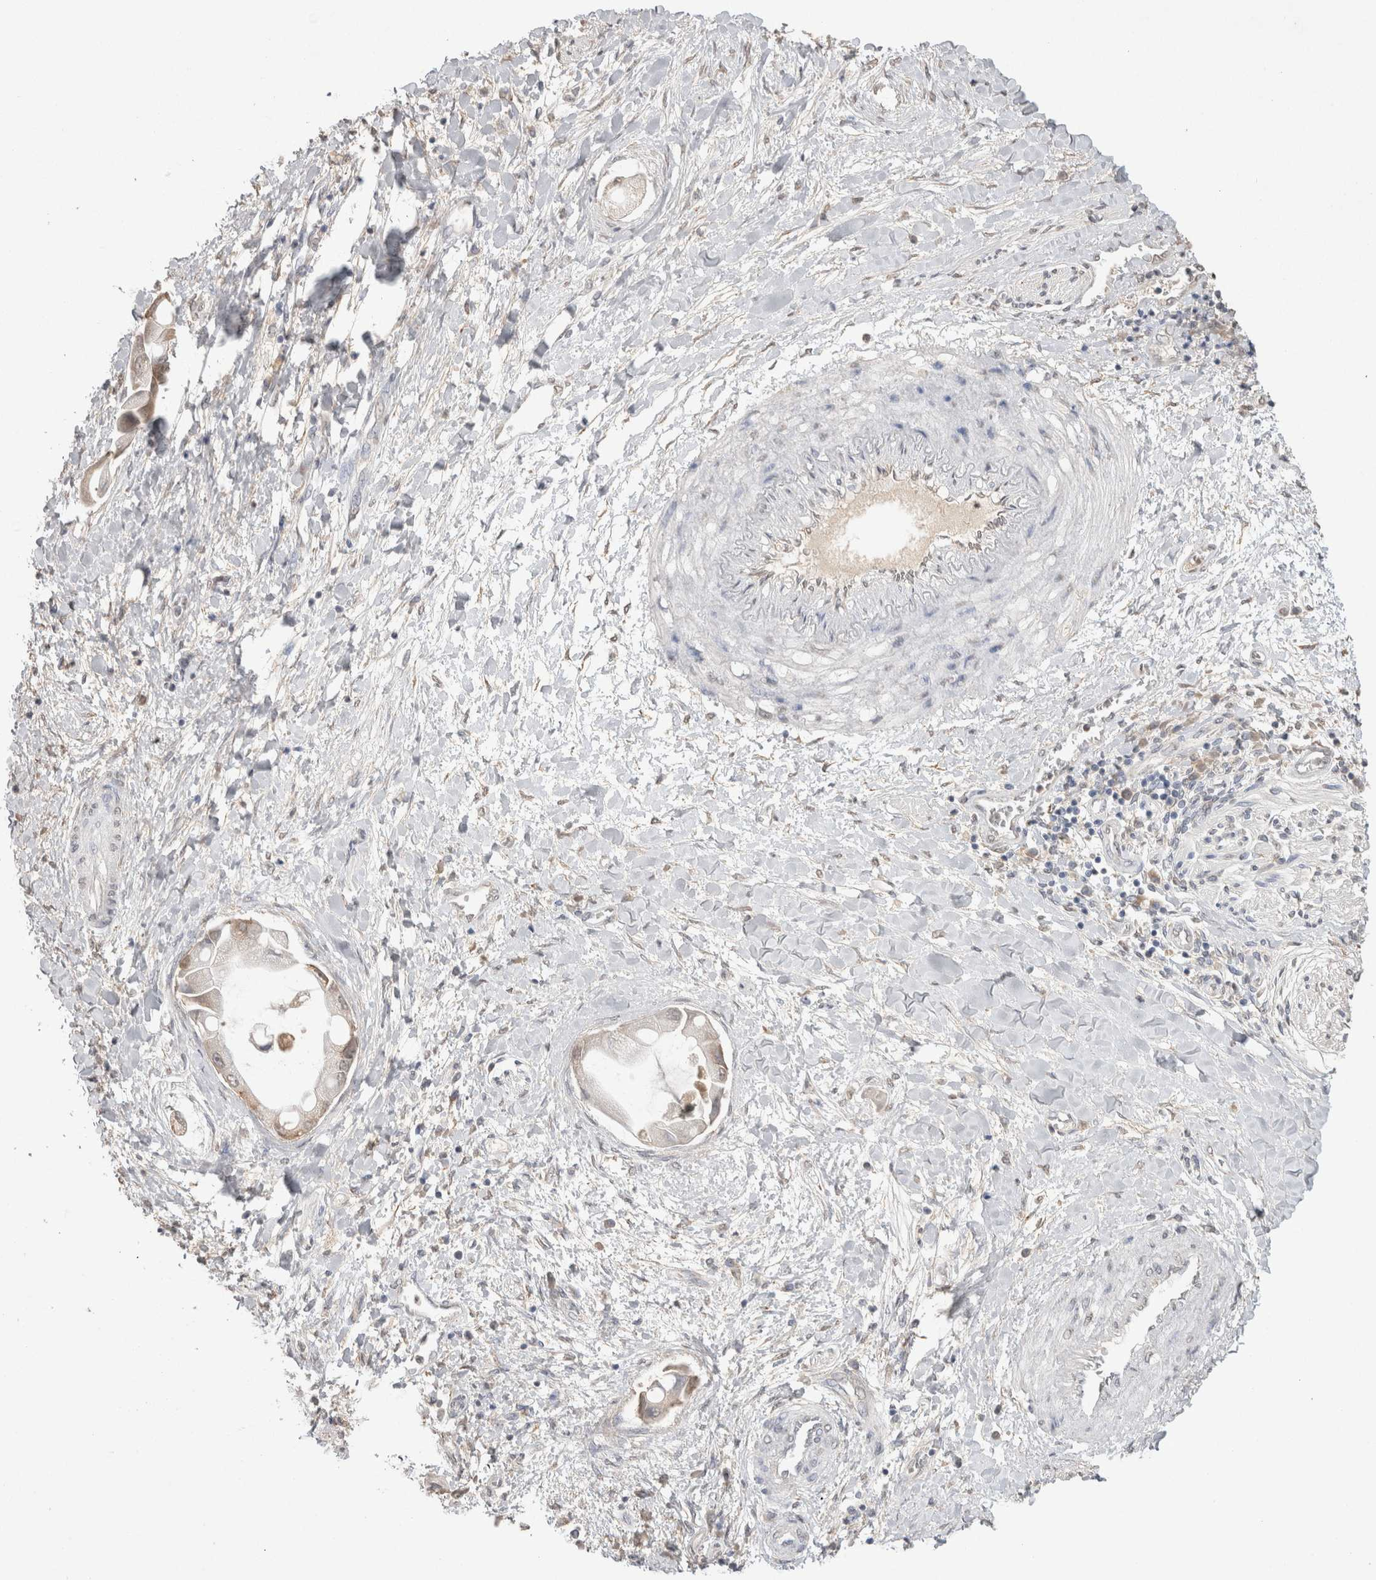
{"staining": {"intensity": "negative", "quantity": "none", "location": "none"}, "tissue": "liver cancer", "cell_type": "Tumor cells", "image_type": "cancer", "snomed": [{"axis": "morphology", "description": "Cholangiocarcinoma"}, {"axis": "topography", "description": "Liver"}], "caption": "This is an immunohistochemistry image of human liver cancer (cholangiocarcinoma). There is no staining in tumor cells.", "gene": "NAALADL2", "patient": {"sex": "male", "age": 50}}